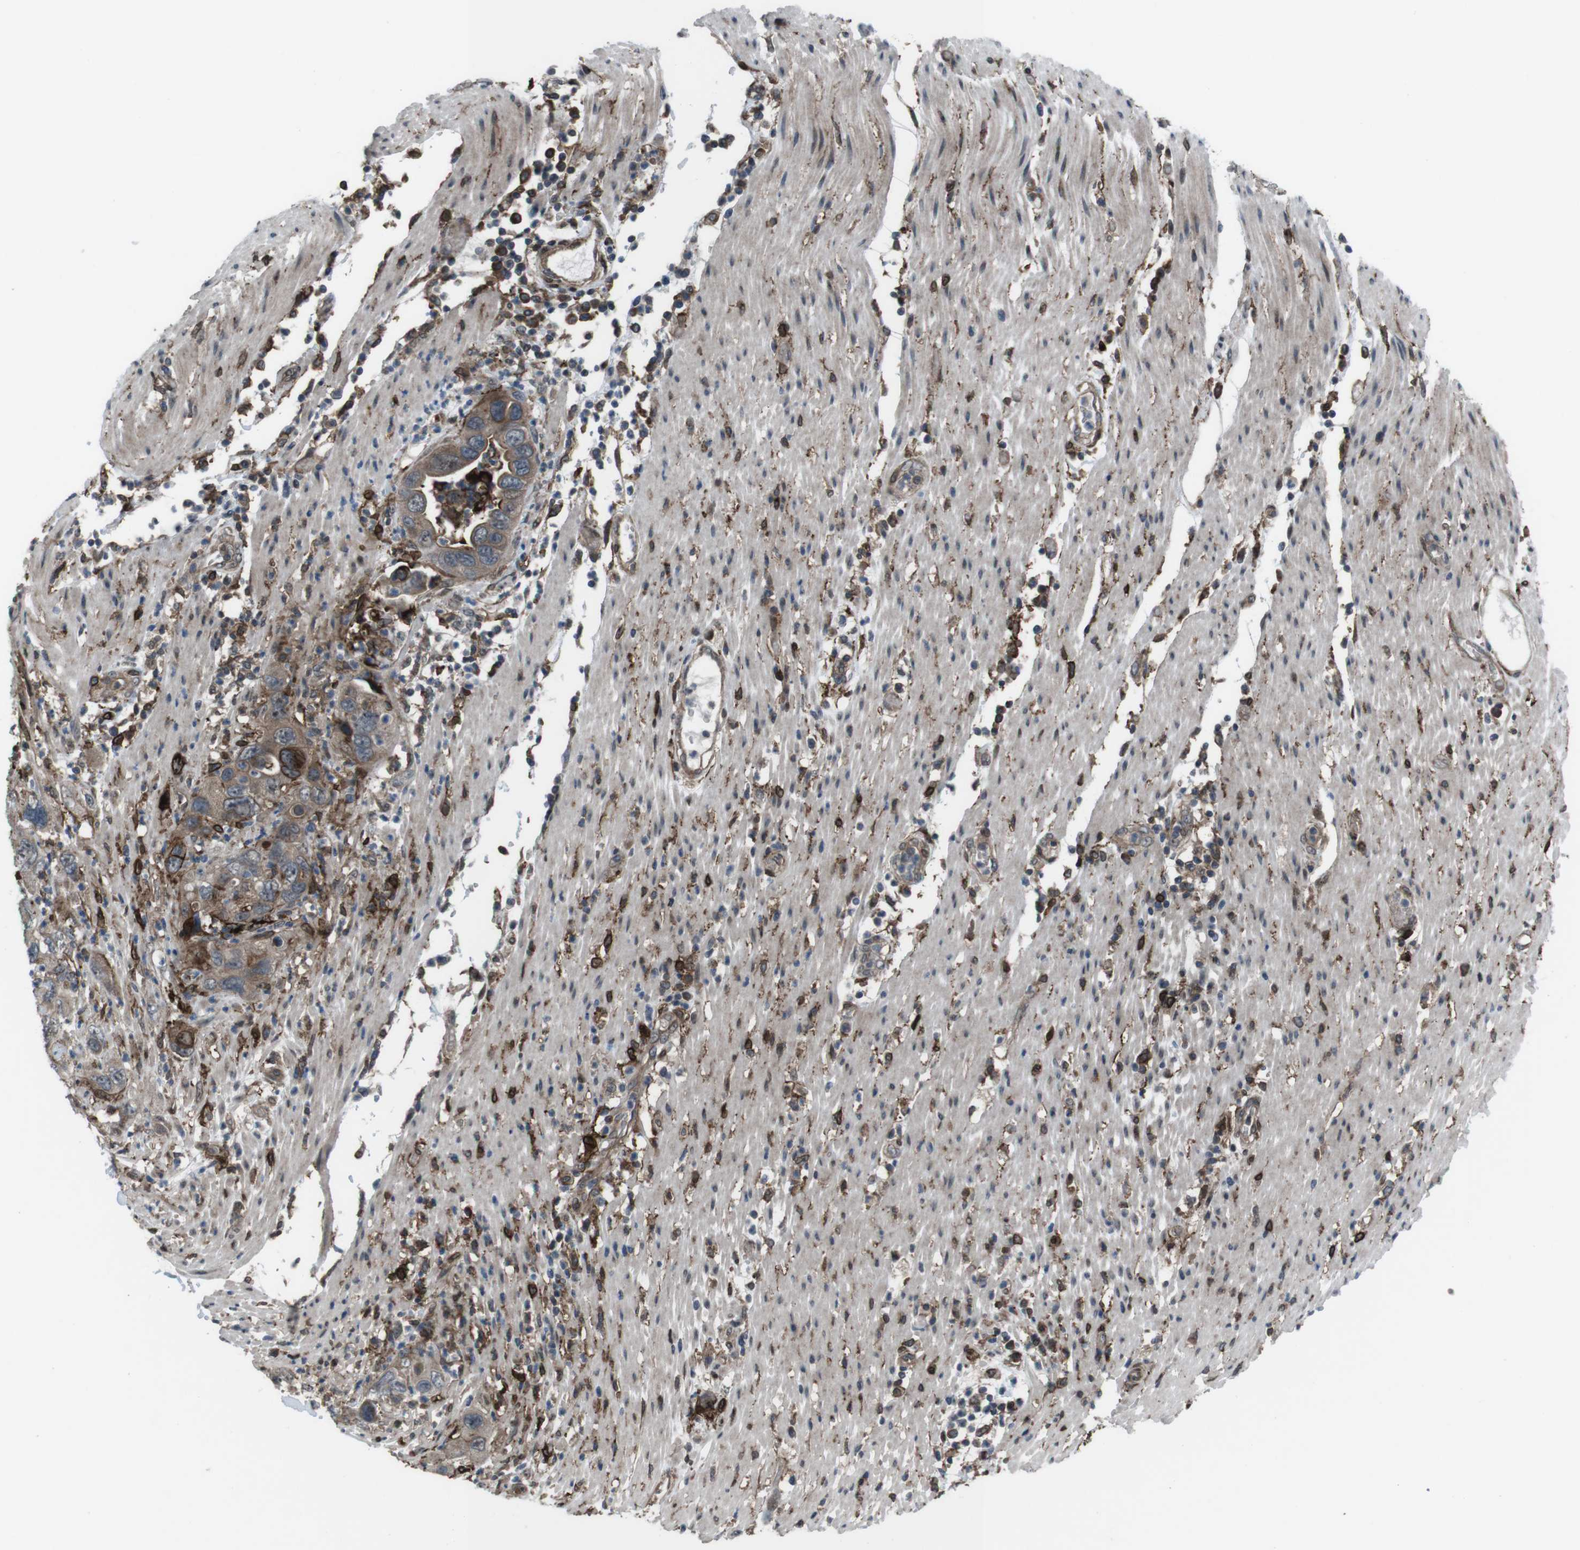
{"staining": {"intensity": "strong", "quantity": ">75%", "location": "cytoplasmic/membranous"}, "tissue": "pancreatic cancer", "cell_type": "Tumor cells", "image_type": "cancer", "snomed": [{"axis": "morphology", "description": "Adenocarcinoma, NOS"}, {"axis": "topography", "description": "Pancreas"}], "caption": "An image of pancreatic cancer (adenocarcinoma) stained for a protein demonstrates strong cytoplasmic/membranous brown staining in tumor cells. (DAB (3,3'-diaminobenzidine) IHC with brightfield microscopy, high magnification).", "gene": "GDF10", "patient": {"sex": "female", "age": 71}}